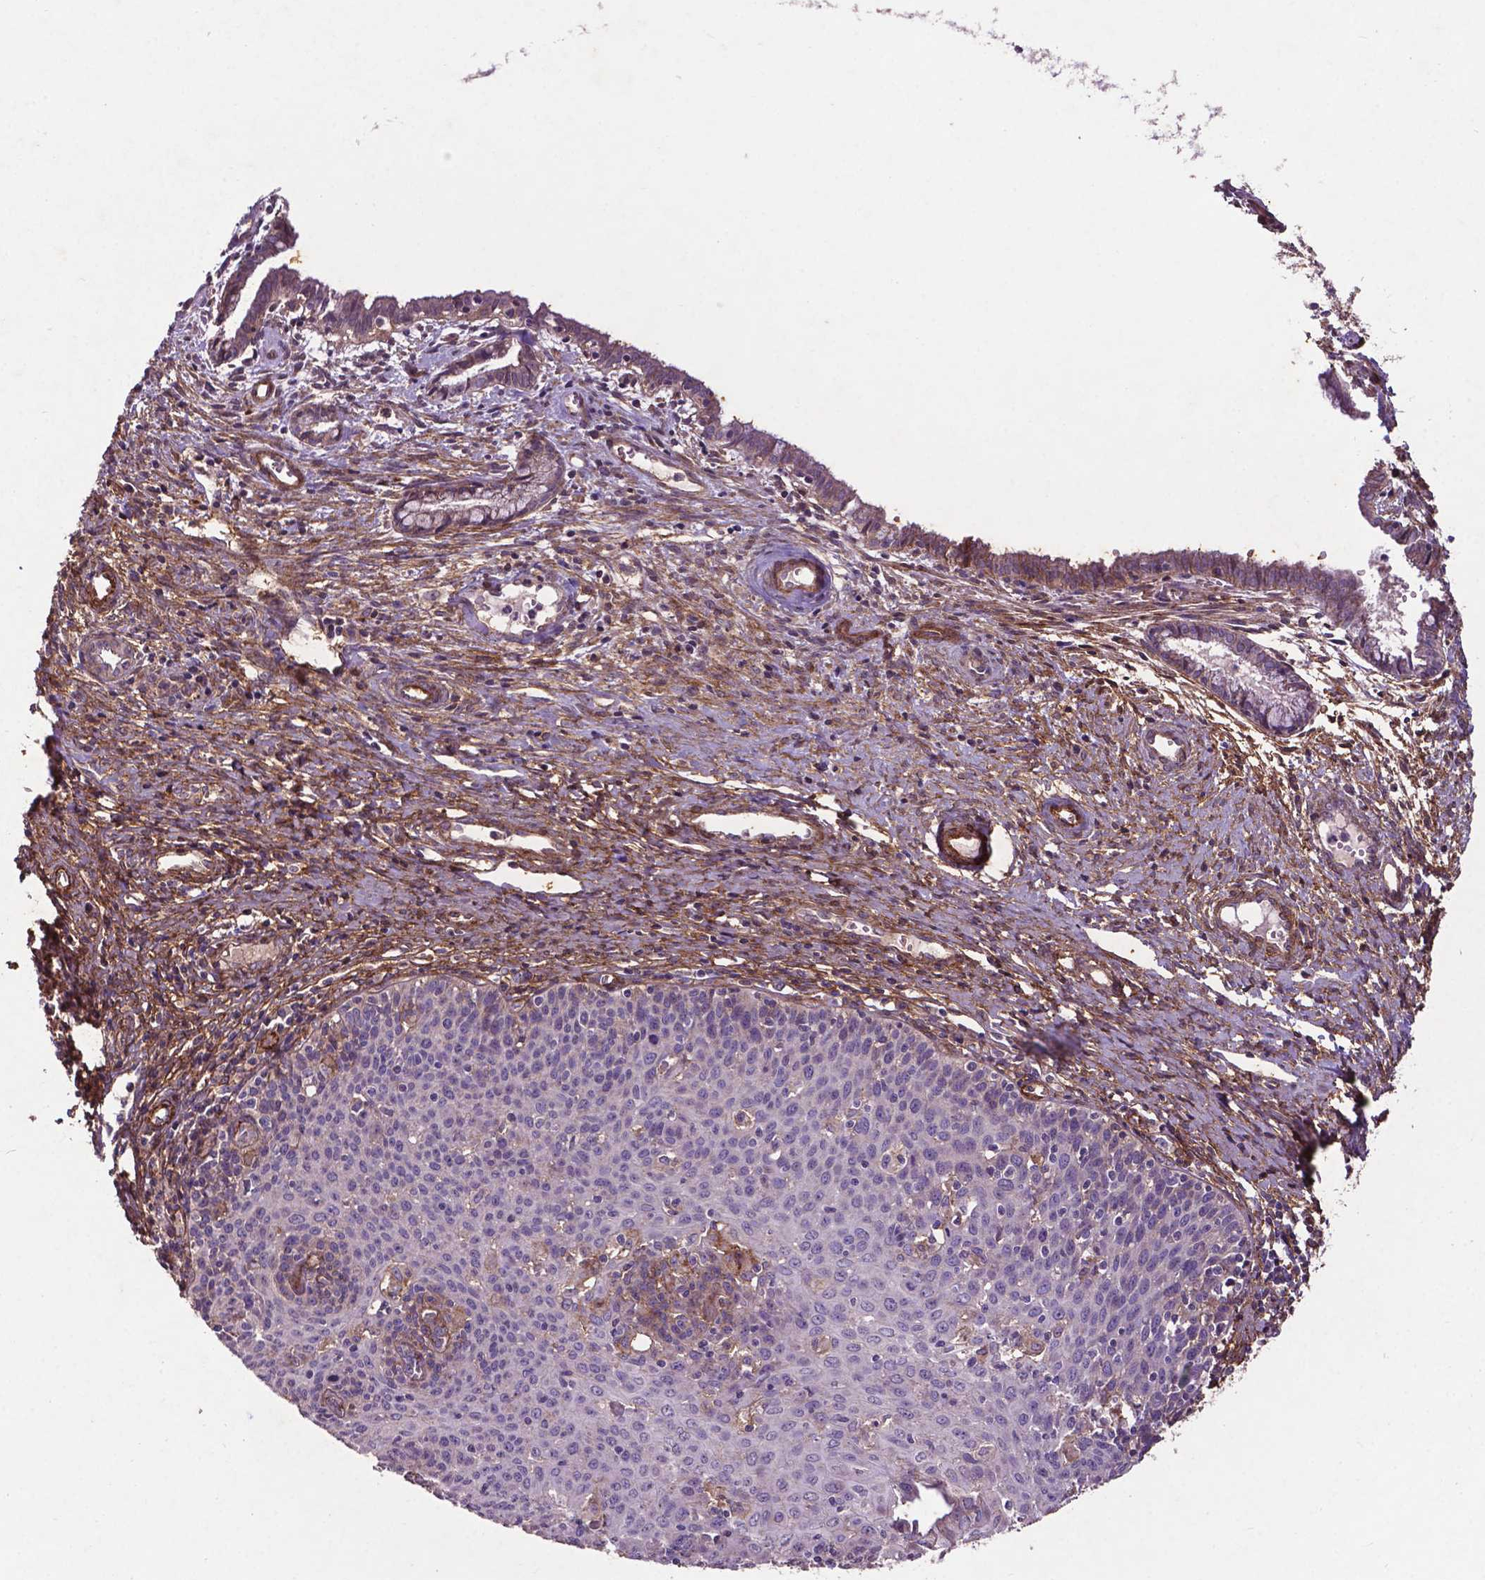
{"staining": {"intensity": "negative", "quantity": "none", "location": "none"}, "tissue": "cervical cancer", "cell_type": "Tumor cells", "image_type": "cancer", "snomed": [{"axis": "morphology", "description": "Squamous cell carcinoma, NOS"}, {"axis": "topography", "description": "Cervix"}], "caption": "A photomicrograph of cervical cancer stained for a protein reveals no brown staining in tumor cells.", "gene": "RRAS", "patient": {"sex": "female", "age": 38}}